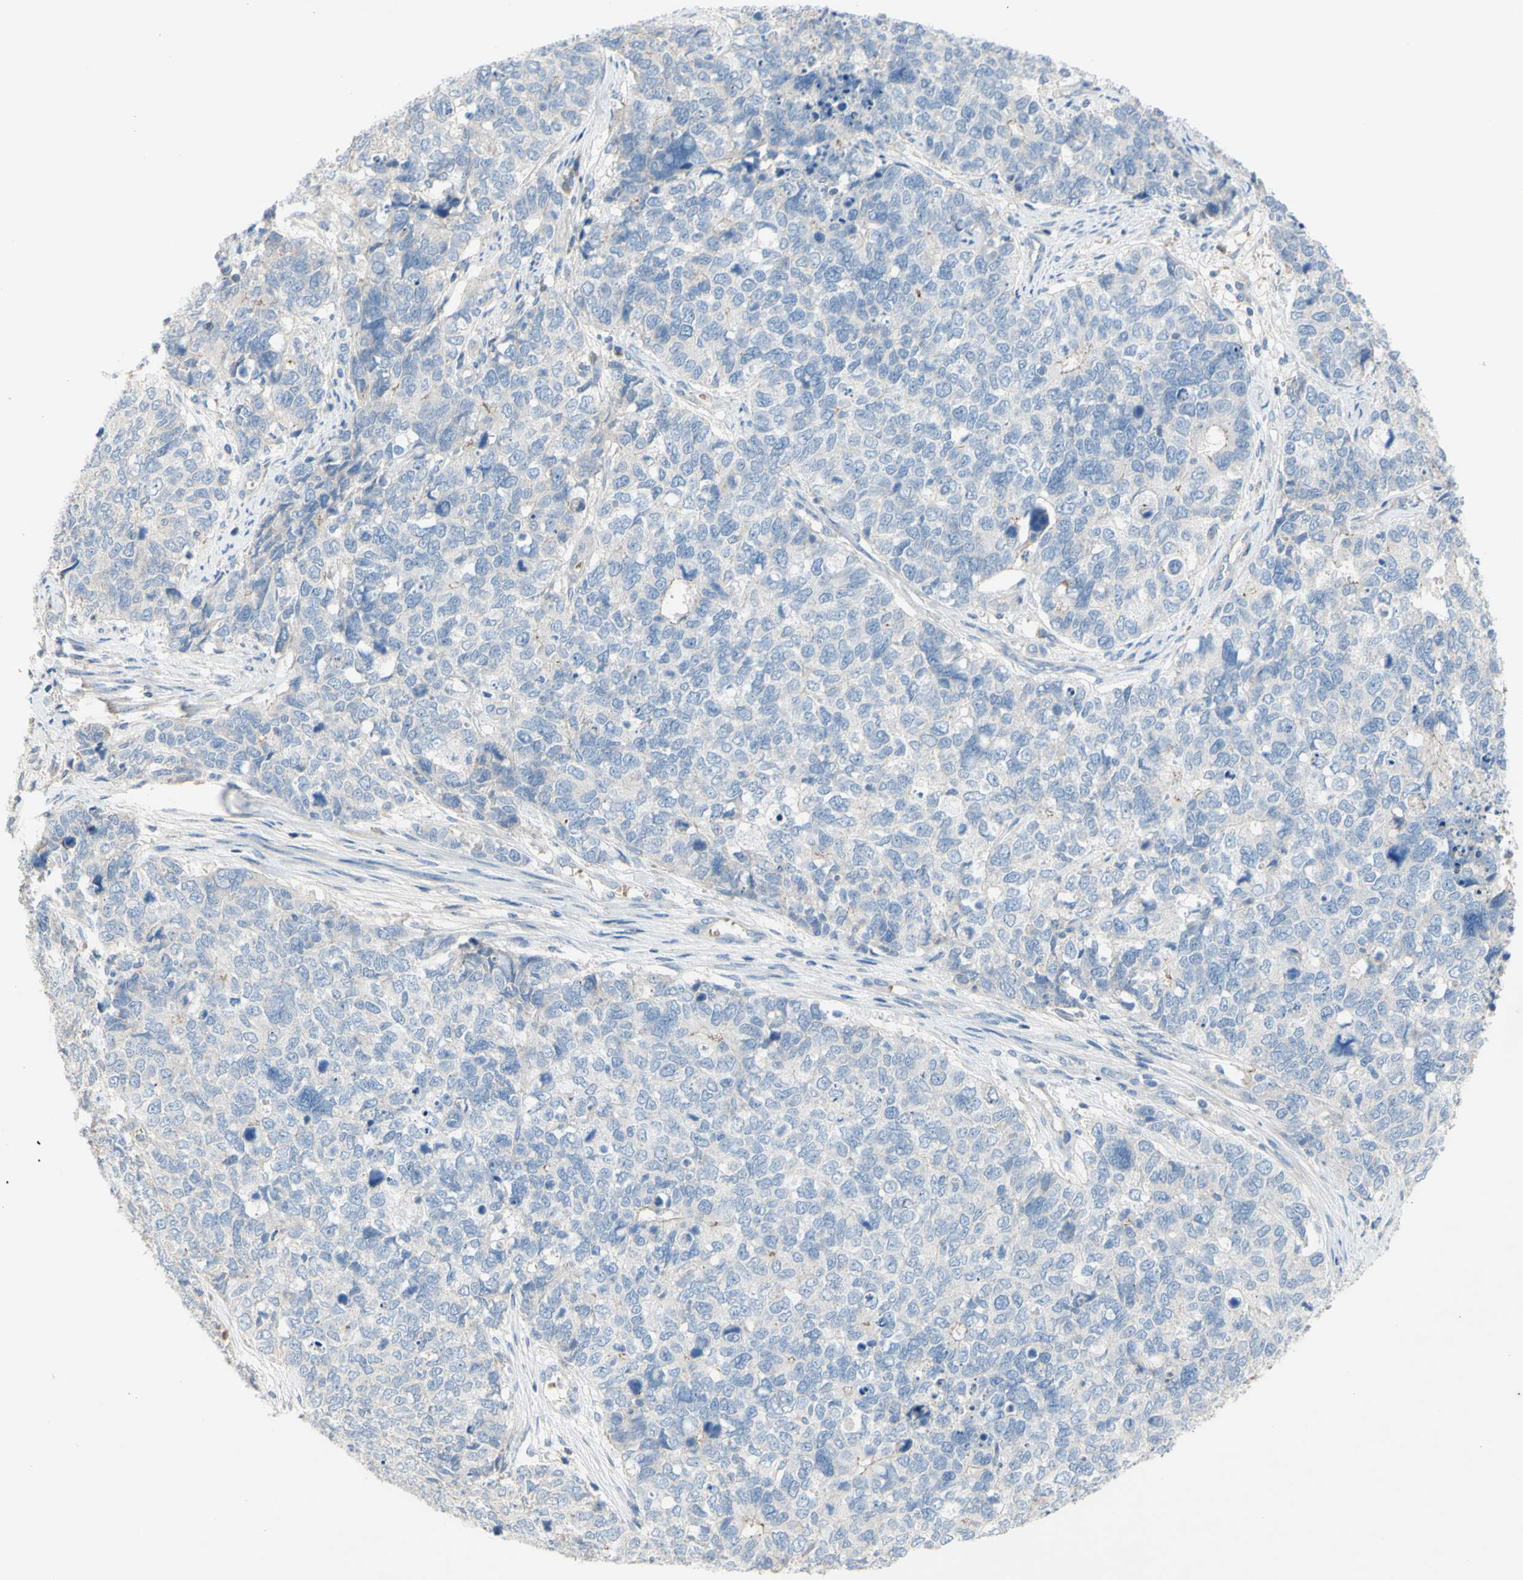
{"staining": {"intensity": "negative", "quantity": "none", "location": "none"}, "tissue": "cervical cancer", "cell_type": "Tumor cells", "image_type": "cancer", "snomed": [{"axis": "morphology", "description": "Squamous cell carcinoma, NOS"}, {"axis": "topography", "description": "Cervix"}], "caption": "Histopathology image shows no protein positivity in tumor cells of cervical cancer (squamous cell carcinoma) tissue.", "gene": "TMEM59L", "patient": {"sex": "female", "age": 63}}